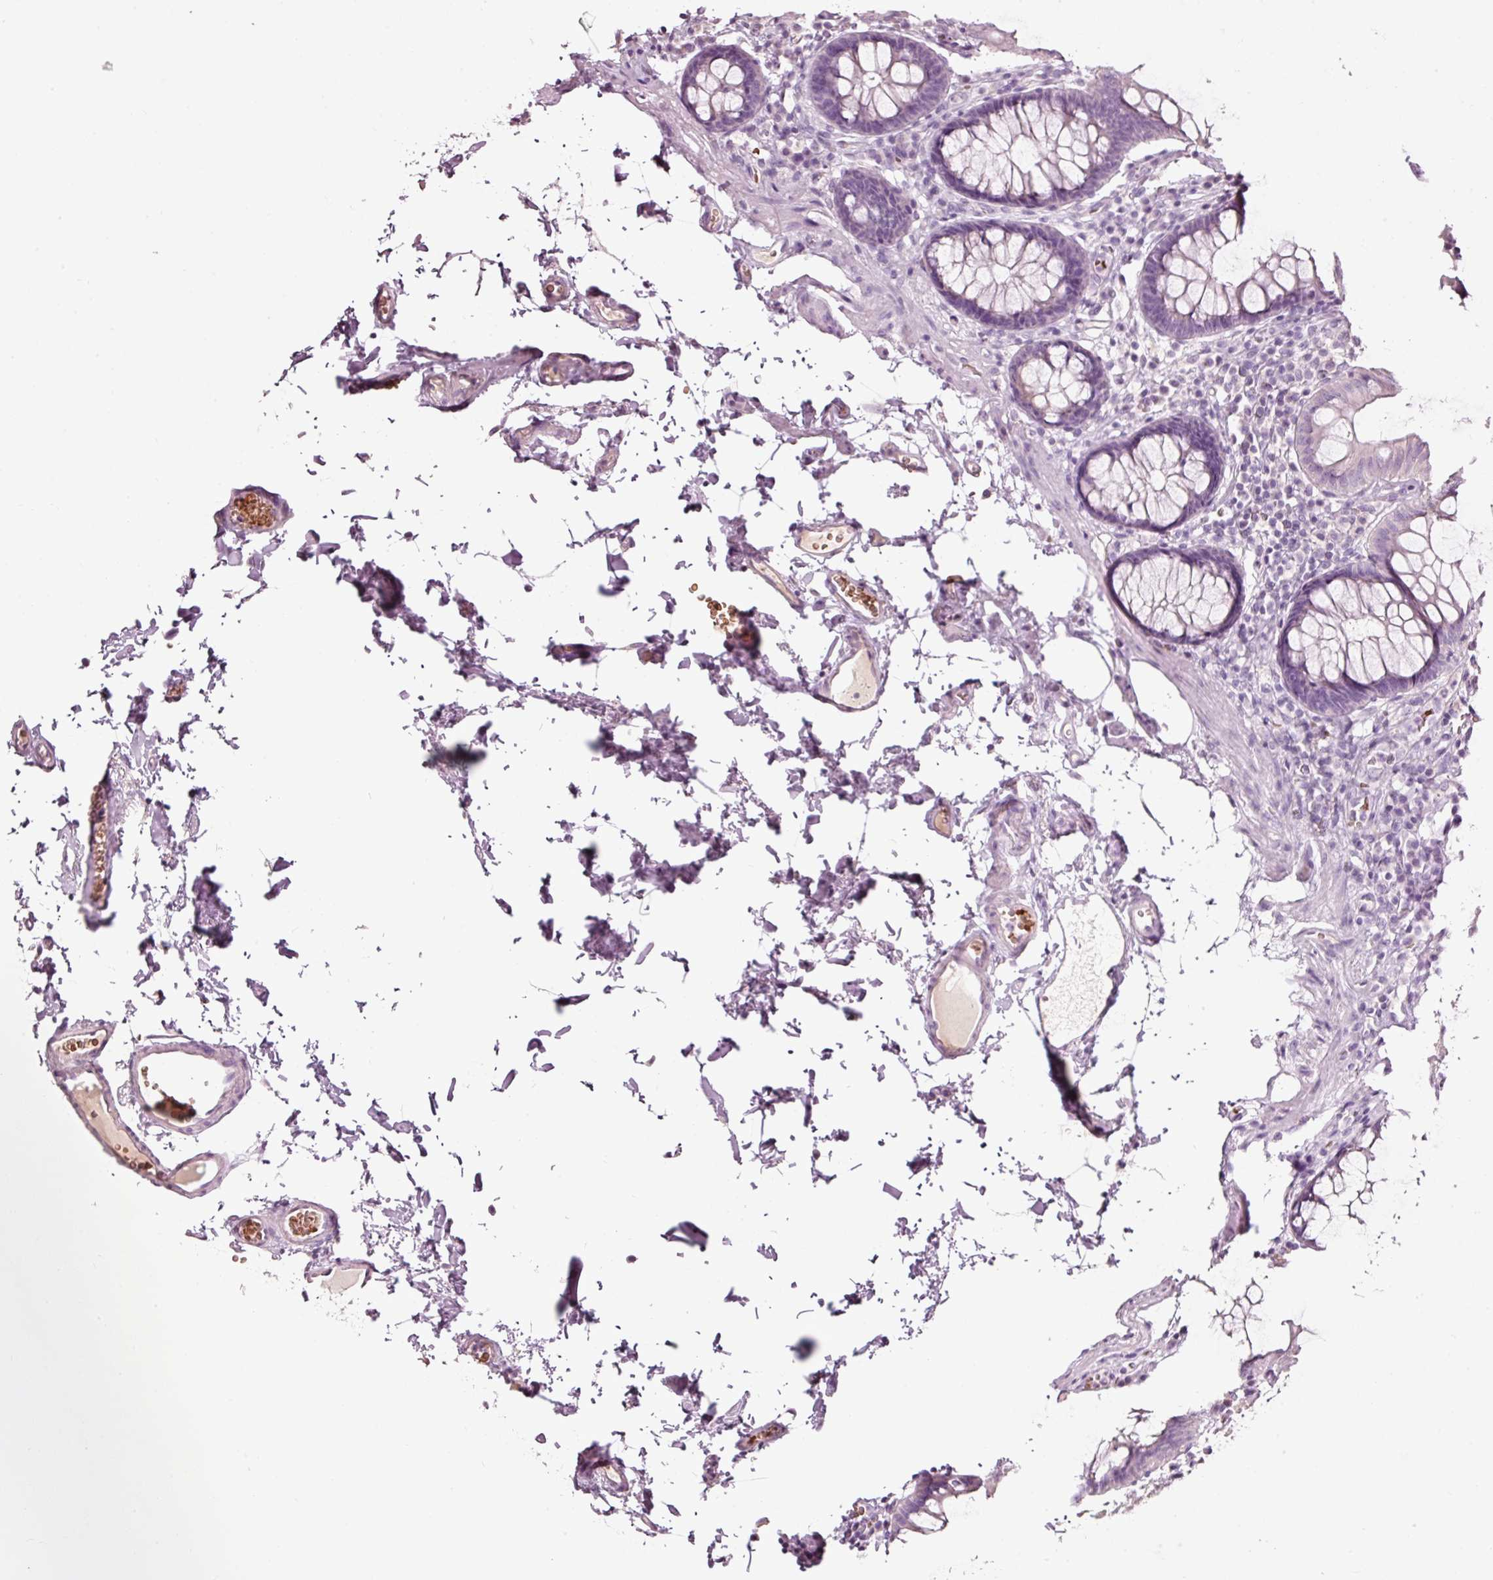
{"staining": {"intensity": "negative", "quantity": "none", "location": "none"}, "tissue": "colon", "cell_type": "Endothelial cells", "image_type": "normal", "snomed": [{"axis": "morphology", "description": "Normal tissue, NOS"}, {"axis": "topography", "description": "Colon"}, {"axis": "topography", "description": "Peripheral nerve tissue"}], "caption": "The micrograph reveals no significant expression in endothelial cells of colon.", "gene": "LDHAL6B", "patient": {"sex": "male", "age": 84}}